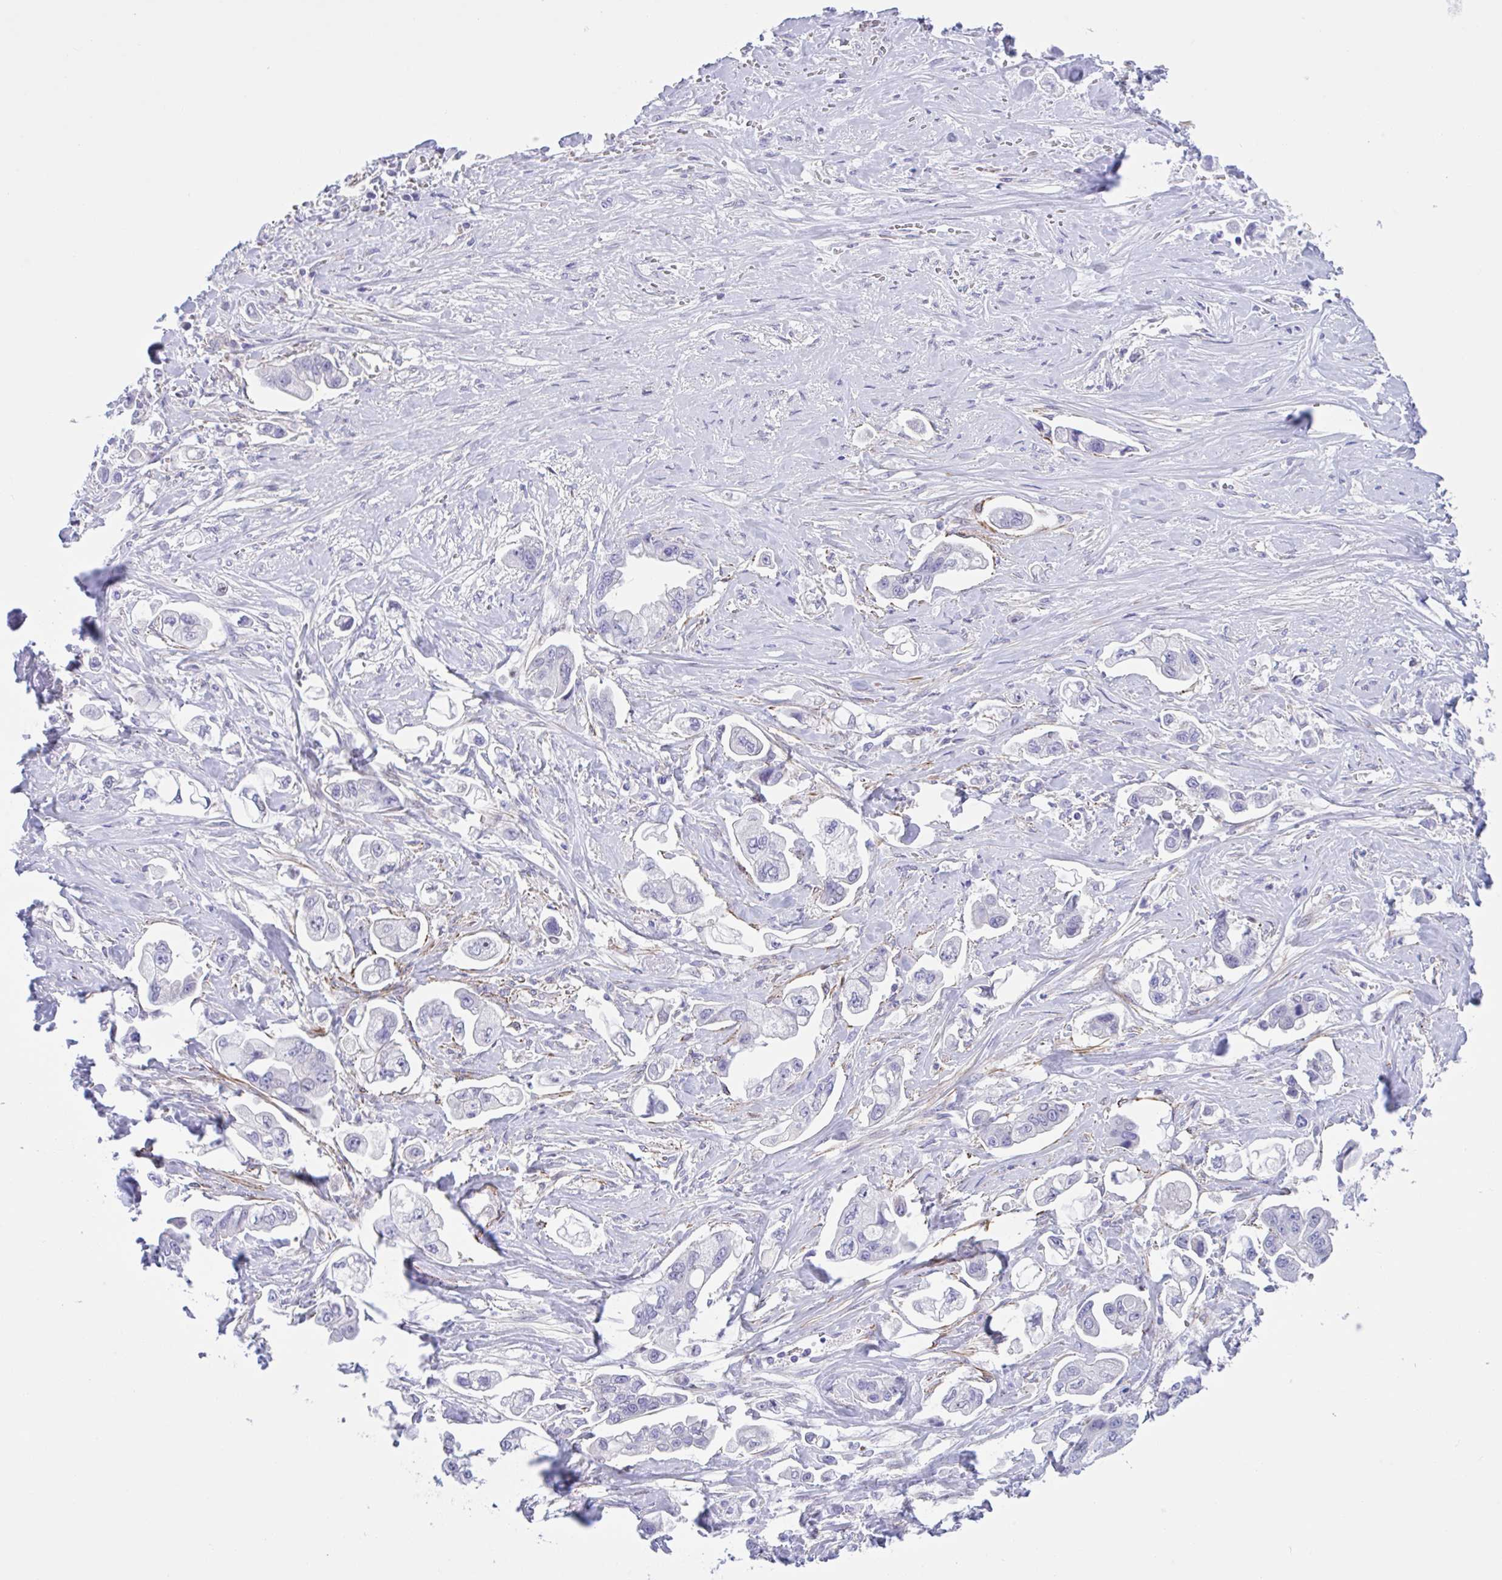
{"staining": {"intensity": "negative", "quantity": "none", "location": "none"}, "tissue": "stomach cancer", "cell_type": "Tumor cells", "image_type": "cancer", "snomed": [{"axis": "morphology", "description": "Adenocarcinoma, NOS"}, {"axis": "topography", "description": "Stomach"}], "caption": "Immunohistochemical staining of adenocarcinoma (stomach) demonstrates no significant positivity in tumor cells. (DAB (3,3'-diaminobenzidine) IHC with hematoxylin counter stain).", "gene": "AHCYL2", "patient": {"sex": "male", "age": 62}}